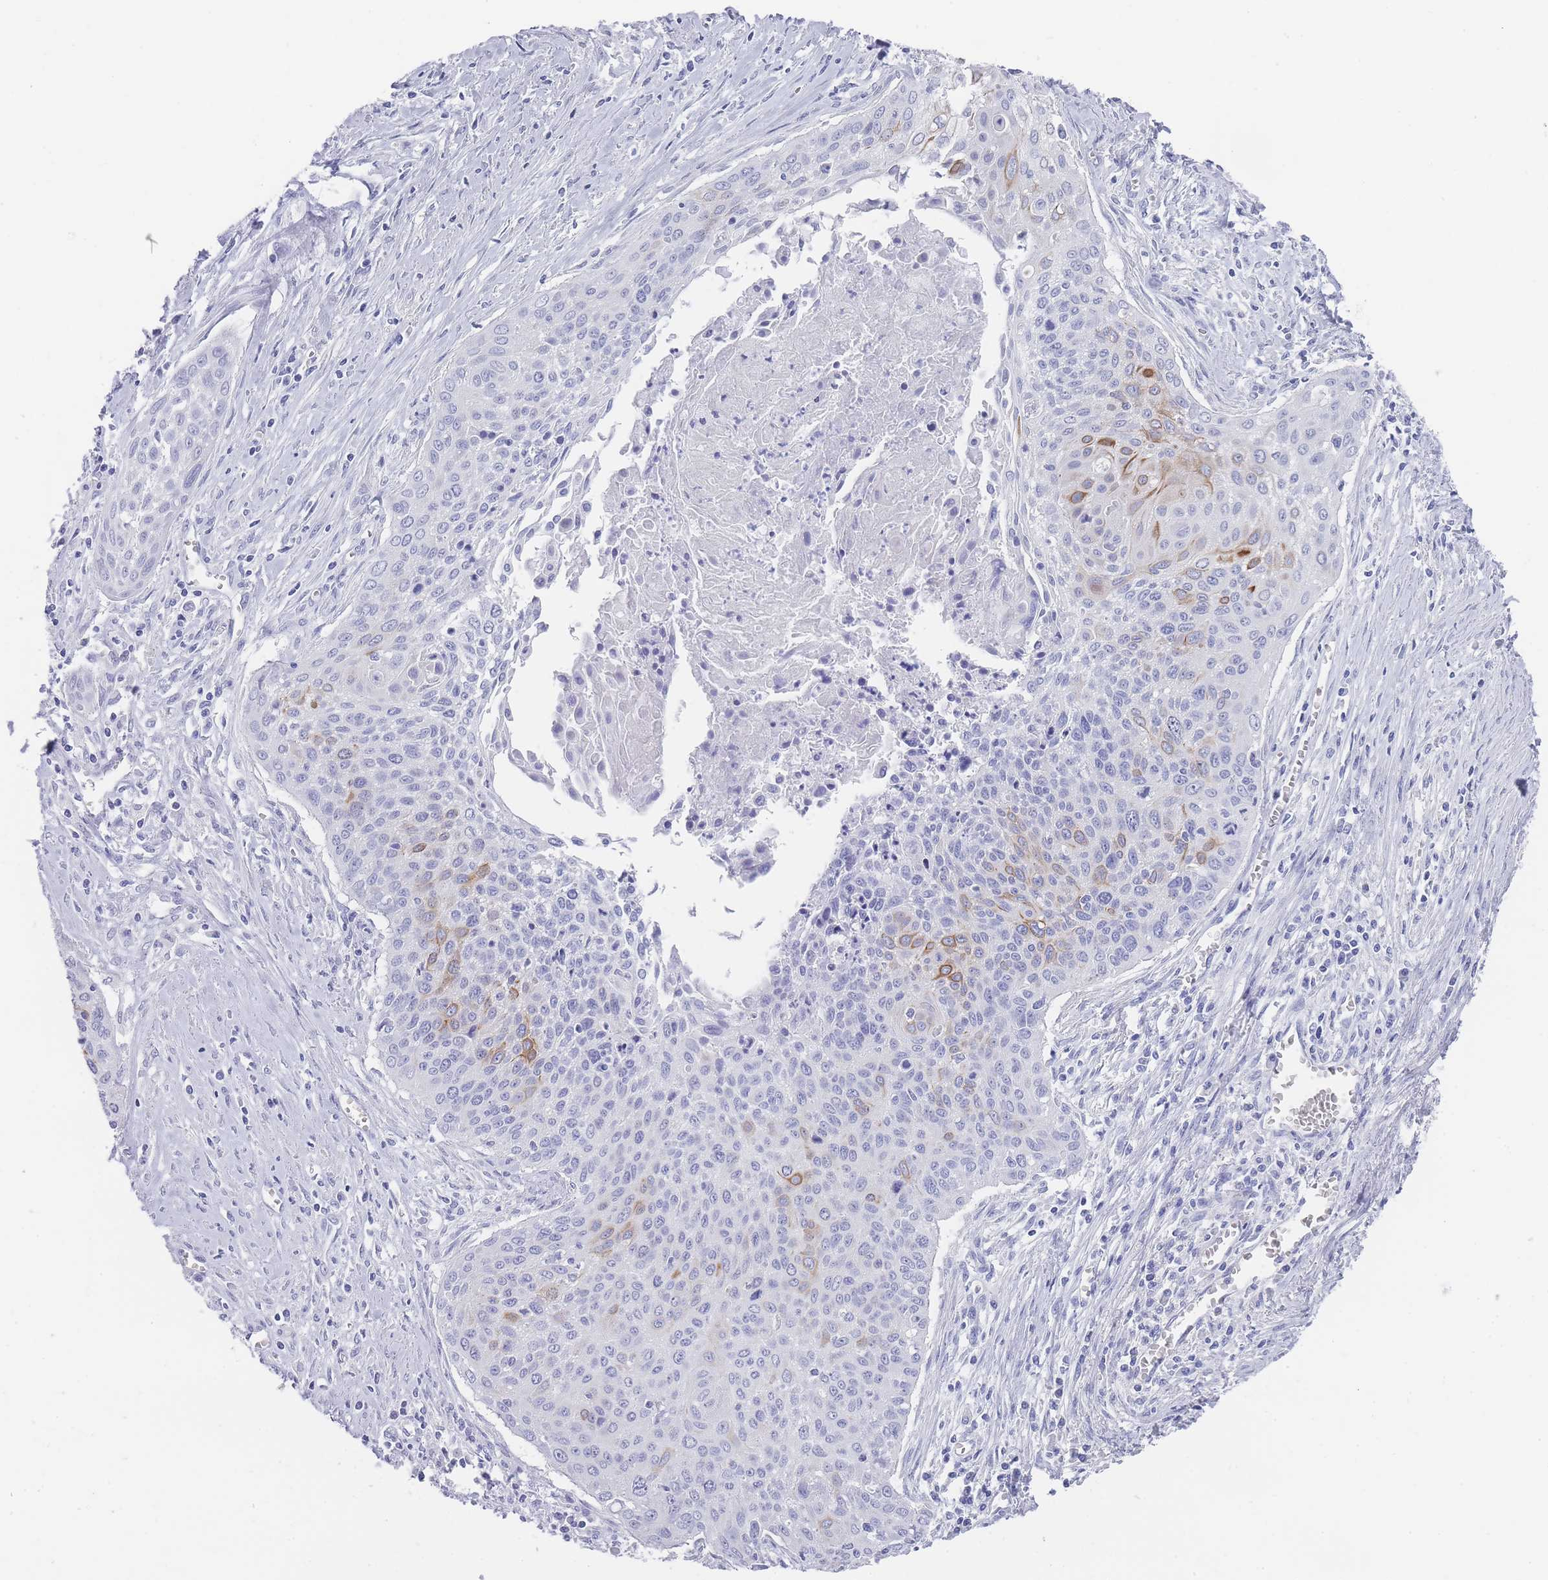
{"staining": {"intensity": "strong", "quantity": "<25%", "location": "cytoplasmic/membranous"}, "tissue": "cervical cancer", "cell_type": "Tumor cells", "image_type": "cancer", "snomed": [{"axis": "morphology", "description": "Squamous cell carcinoma, NOS"}, {"axis": "topography", "description": "Cervix"}], "caption": "Immunohistochemistry (DAB (3,3'-diaminobenzidine)) staining of squamous cell carcinoma (cervical) exhibits strong cytoplasmic/membranous protein positivity in about <25% of tumor cells.", "gene": "RAB2B", "patient": {"sex": "female", "age": 55}}